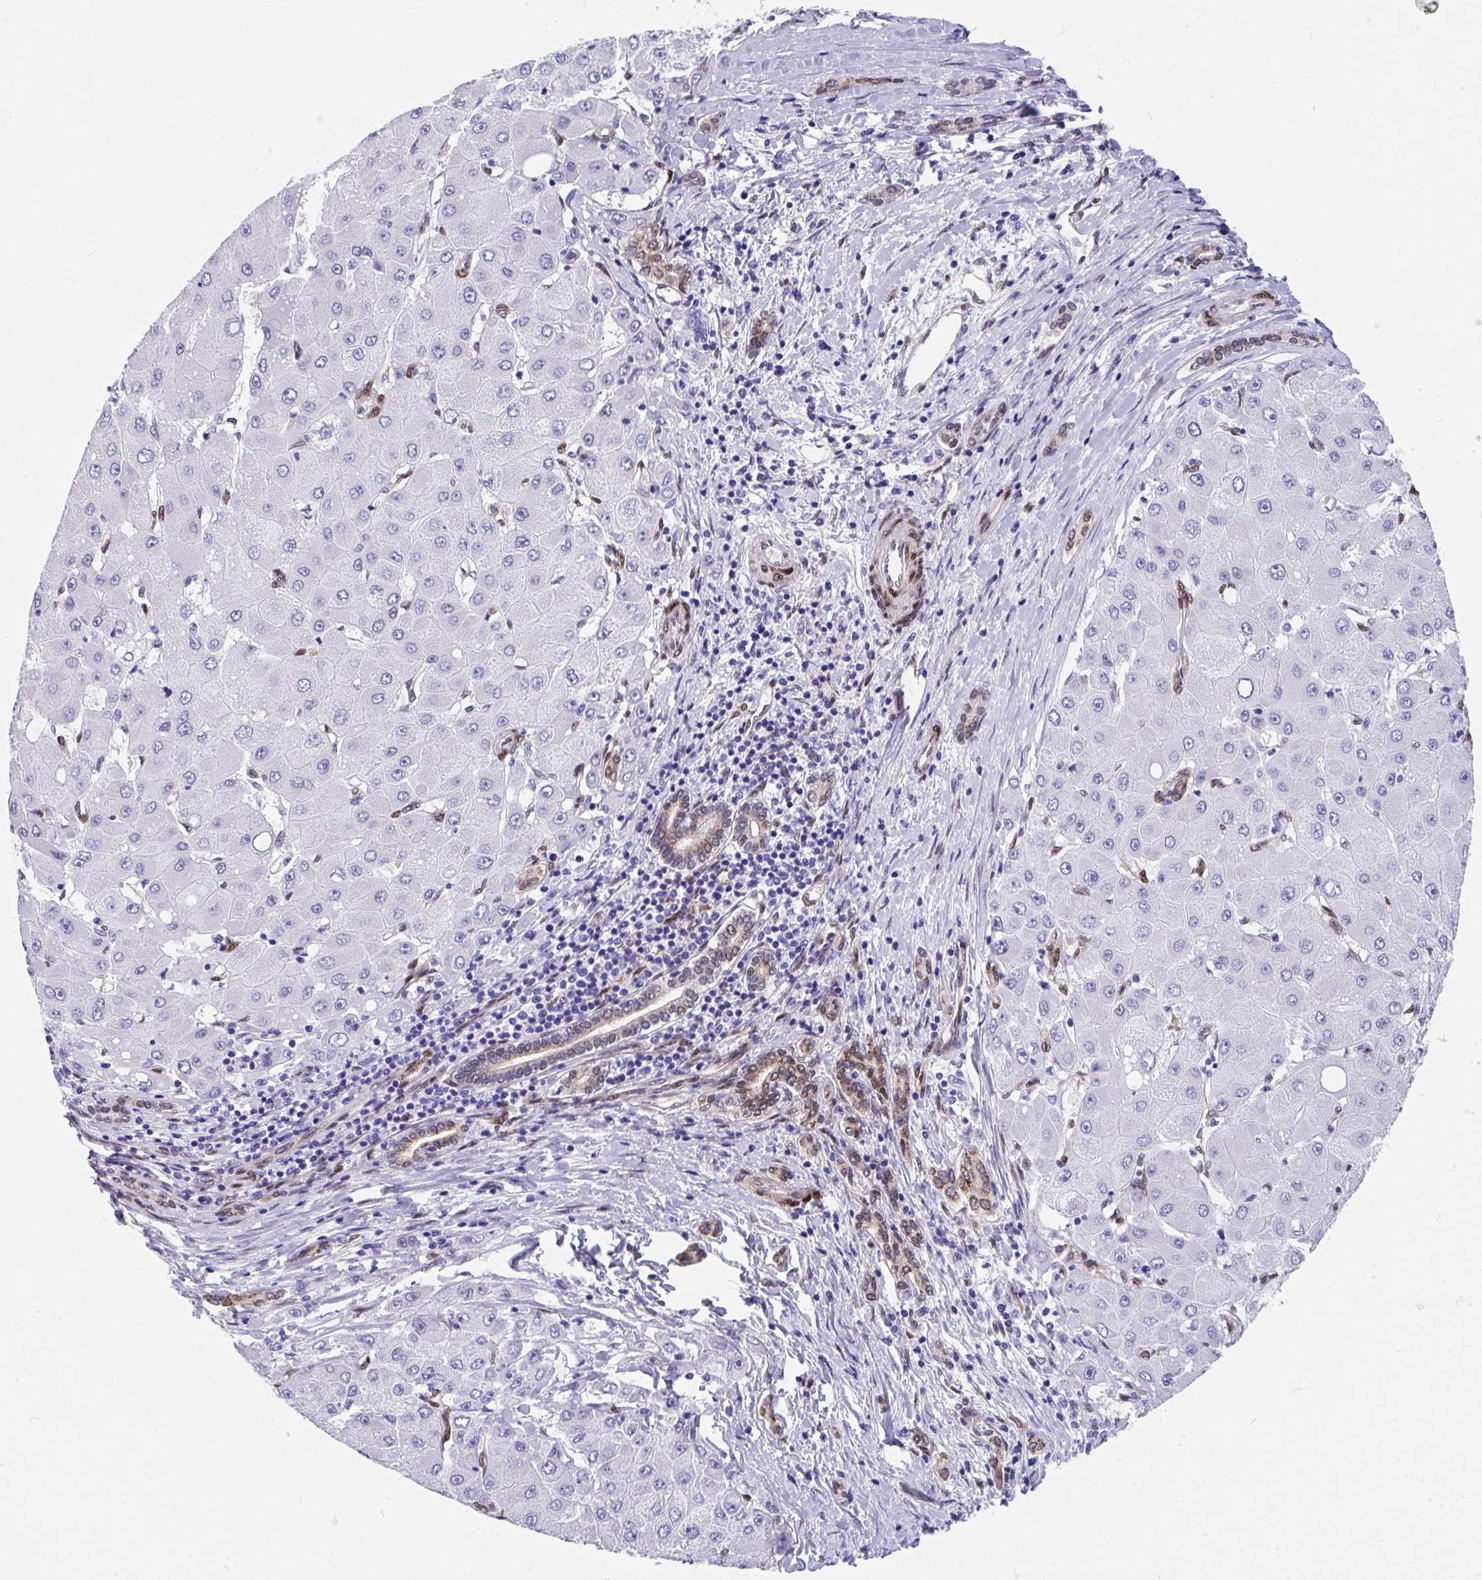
{"staining": {"intensity": "negative", "quantity": "none", "location": "none"}, "tissue": "liver cancer", "cell_type": "Tumor cells", "image_type": "cancer", "snomed": [{"axis": "morphology", "description": "Carcinoma, Hepatocellular, NOS"}, {"axis": "topography", "description": "Liver"}], "caption": "There is no significant staining in tumor cells of hepatocellular carcinoma (liver).", "gene": "RBPMS", "patient": {"sex": "male", "age": 40}}